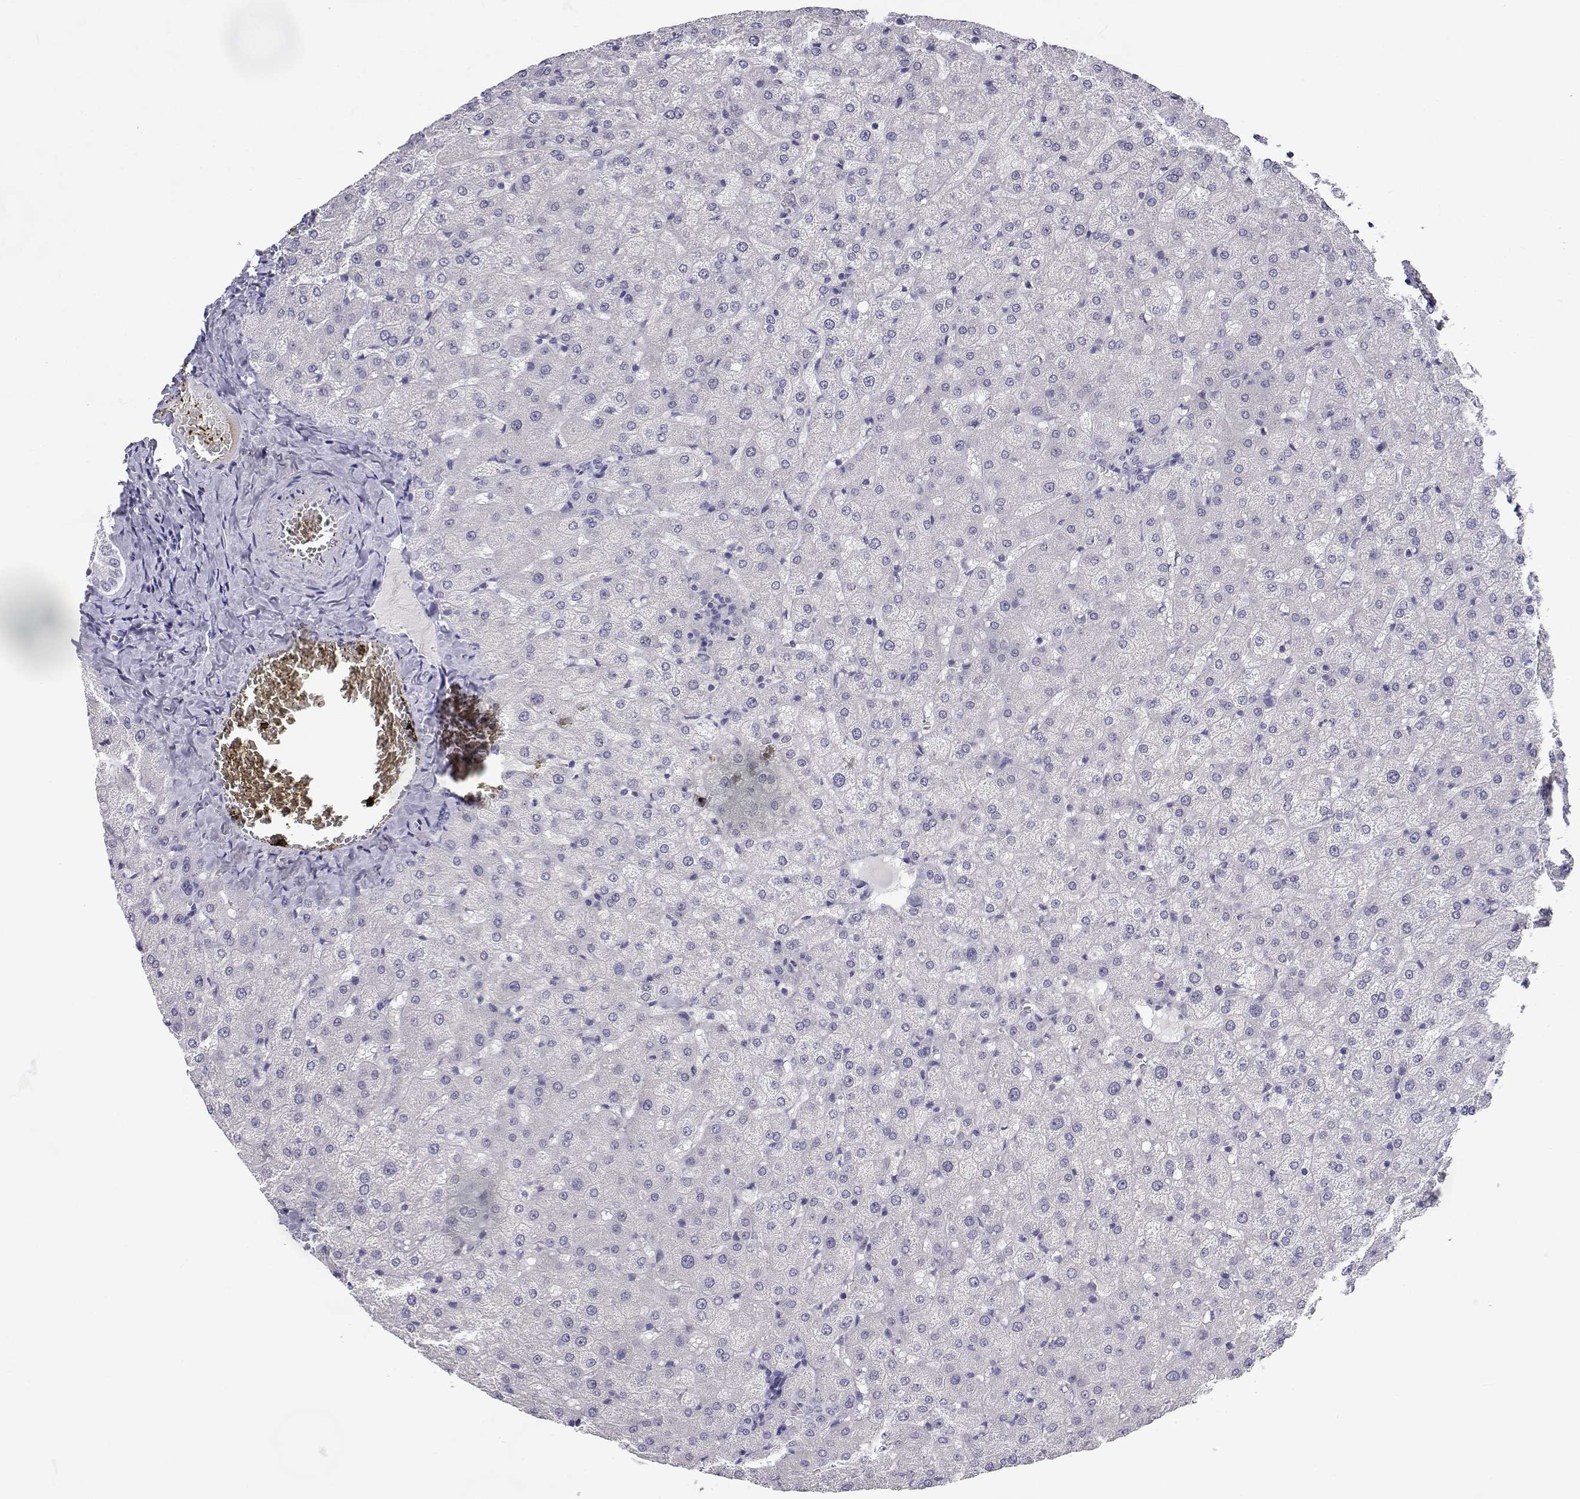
{"staining": {"intensity": "negative", "quantity": "none", "location": "none"}, "tissue": "liver", "cell_type": "Cholangiocytes", "image_type": "normal", "snomed": [{"axis": "morphology", "description": "Normal tissue, NOS"}, {"axis": "topography", "description": "Liver"}], "caption": "Cholangiocytes are negative for brown protein staining in unremarkable liver.", "gene": "SLC6A3", "patient": {"sex": "female", "age": 50}}